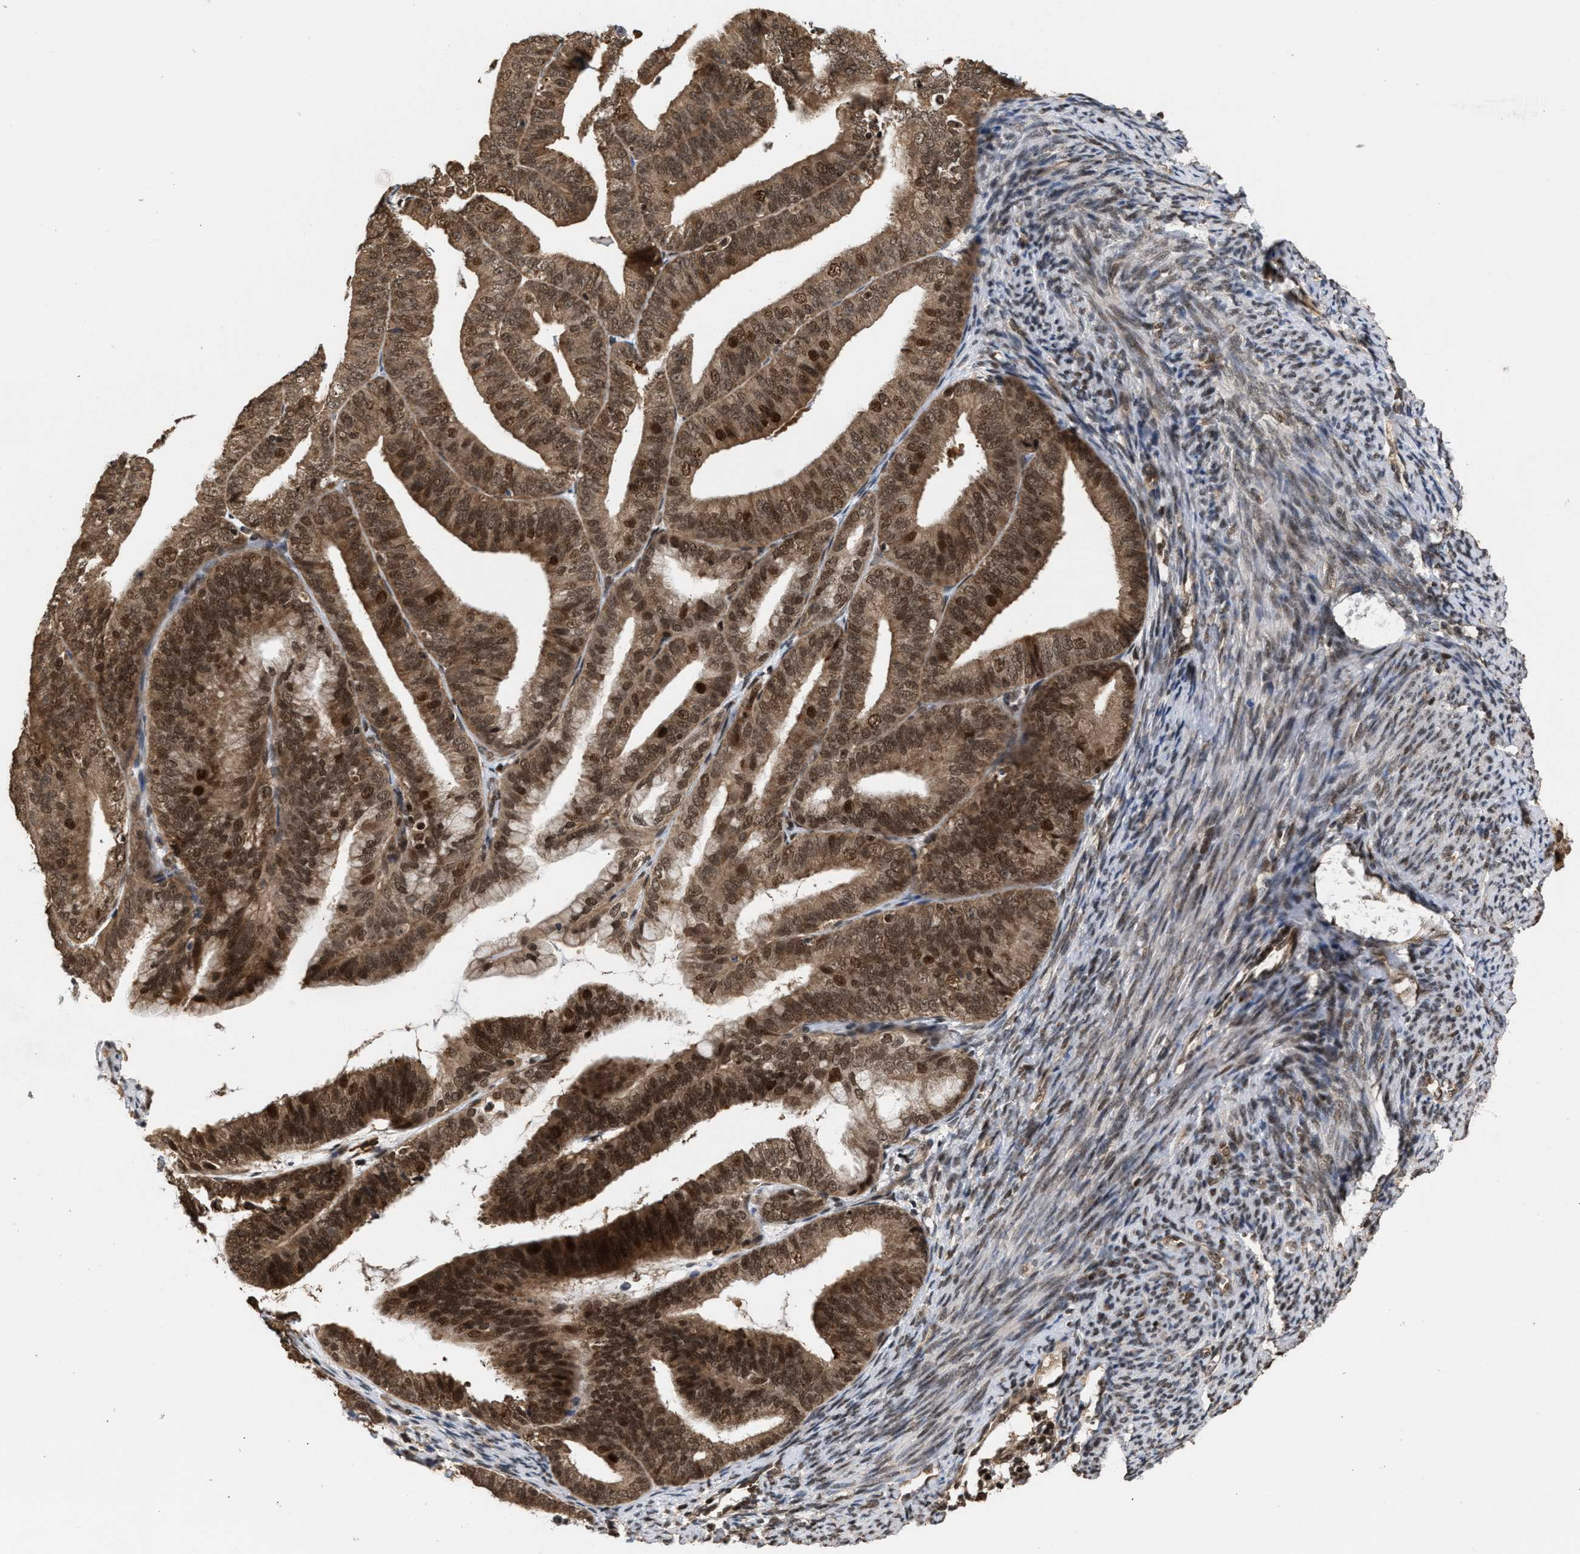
{"staining": {"intensity": "moderate", "quantity": ">75%", "location": "cytoplasmic/membranous,nuclear"}, "tissue": "endometrial cancer", "cell_type": "Tumor cells", "image_type": "cancer", "snomed": [{"axis": "morphology", "description": "Adenocarcinoma, NOS"}, {"axis": "topography", "description": "Endometrium"}], "caption": "Endometrial cancer was stained to show a protein in brown. There is medium levels of moderate cytoplasmic/membranous and nuclear expression in about >75% of tumor cells.", "gene": "C9orf78", "patient": {"sex": "female", "age": 63}}